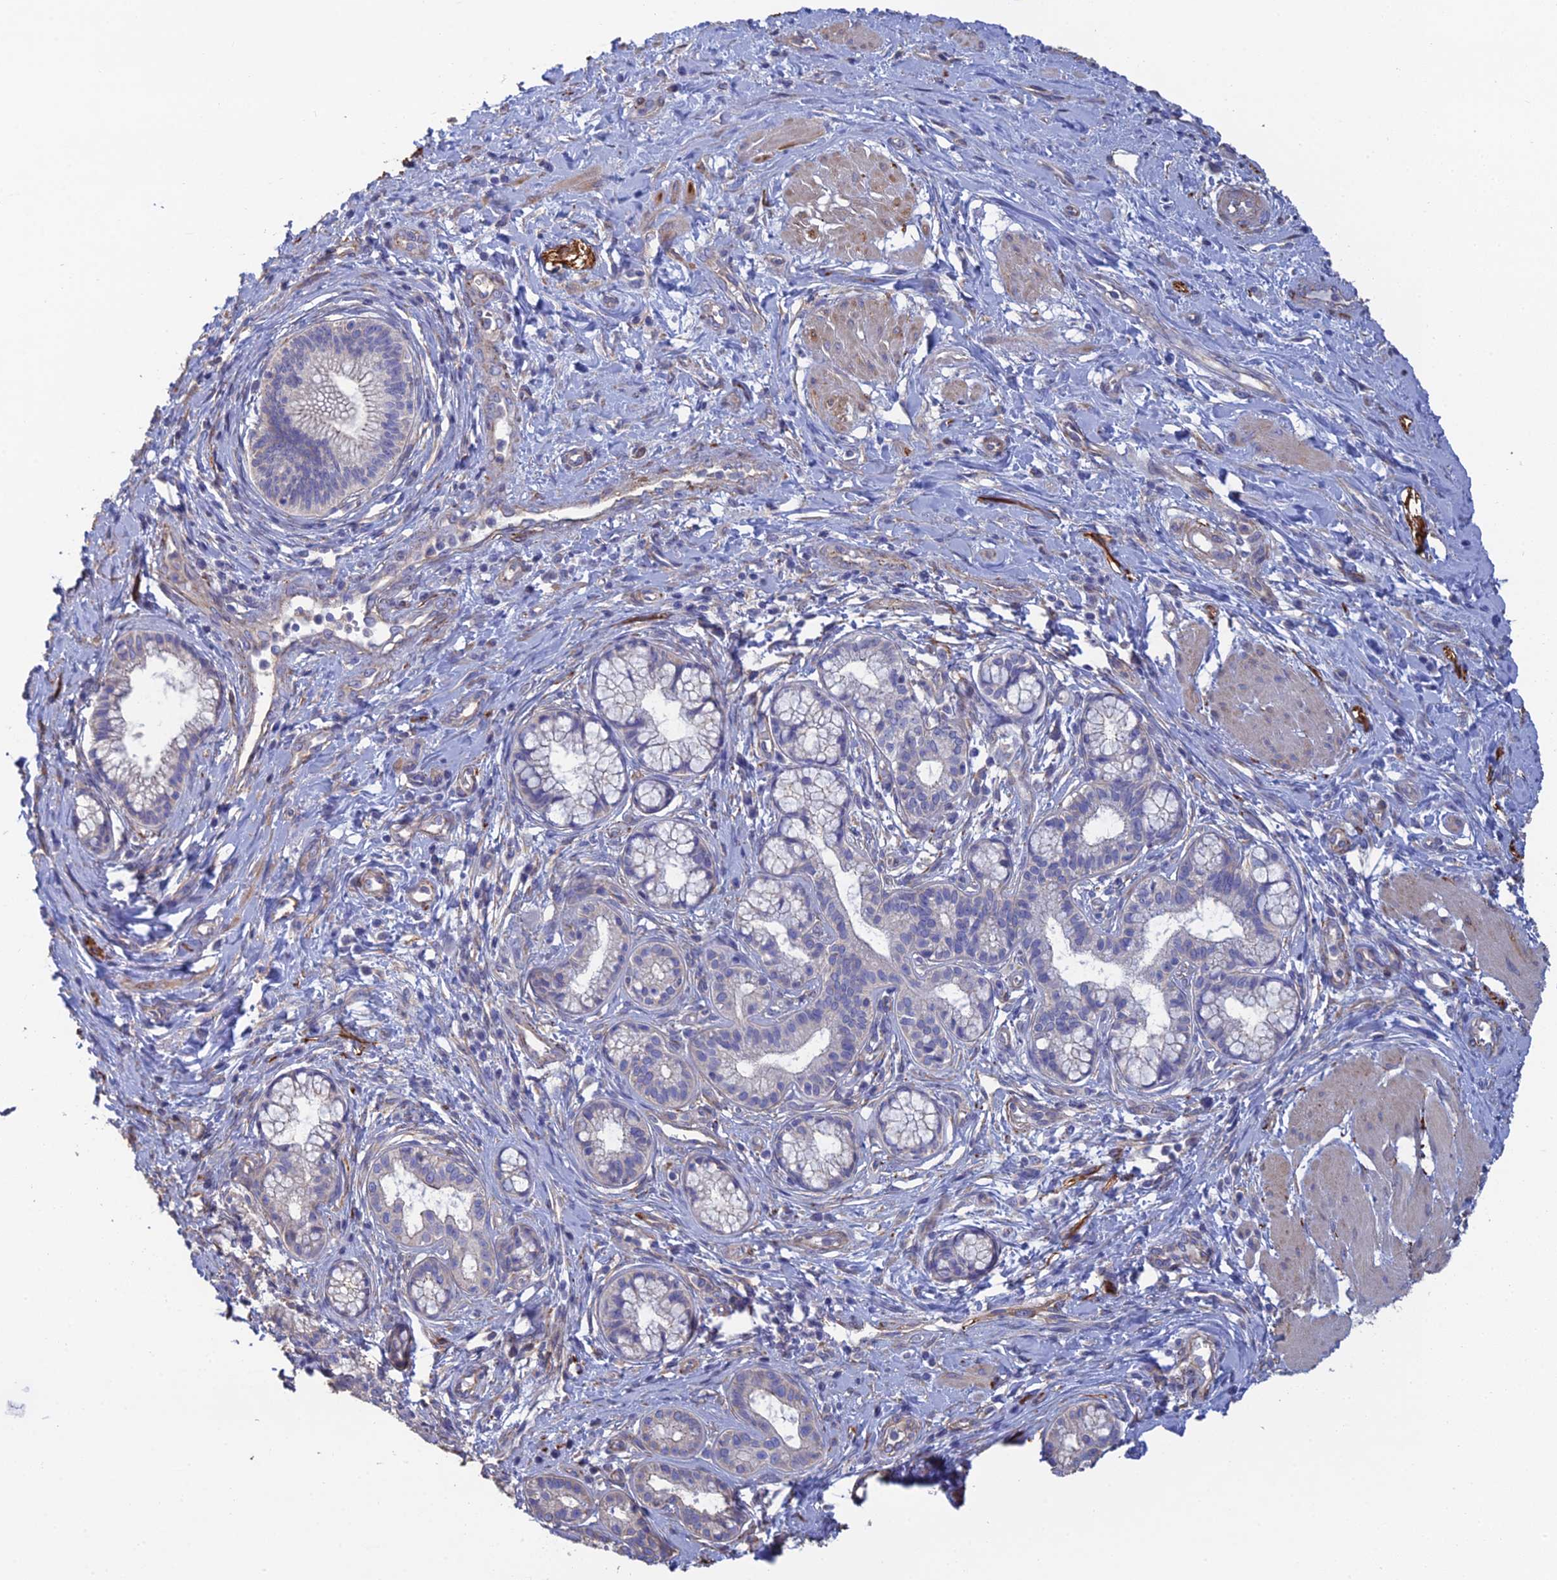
{"staining": {"intensity": "negative", "quantity": "none", "location": "none"}, "tissue": "pancreatic cancer", "cell_type": "Tumor cells", "image_type": "cancer", "snomed": [{"axis": "morphology", "description": "Adenocarcinoma, NOS"}, {"axis": "topography", "description": "Pancreas"}], "caption": "Histopathology image shows no protein expression in tumor cells of pancreatic cancer tissue. Nuclei are stained in blue.", "gene": "PCDHA5", "patient": {"sex": "male", "age": 72}}